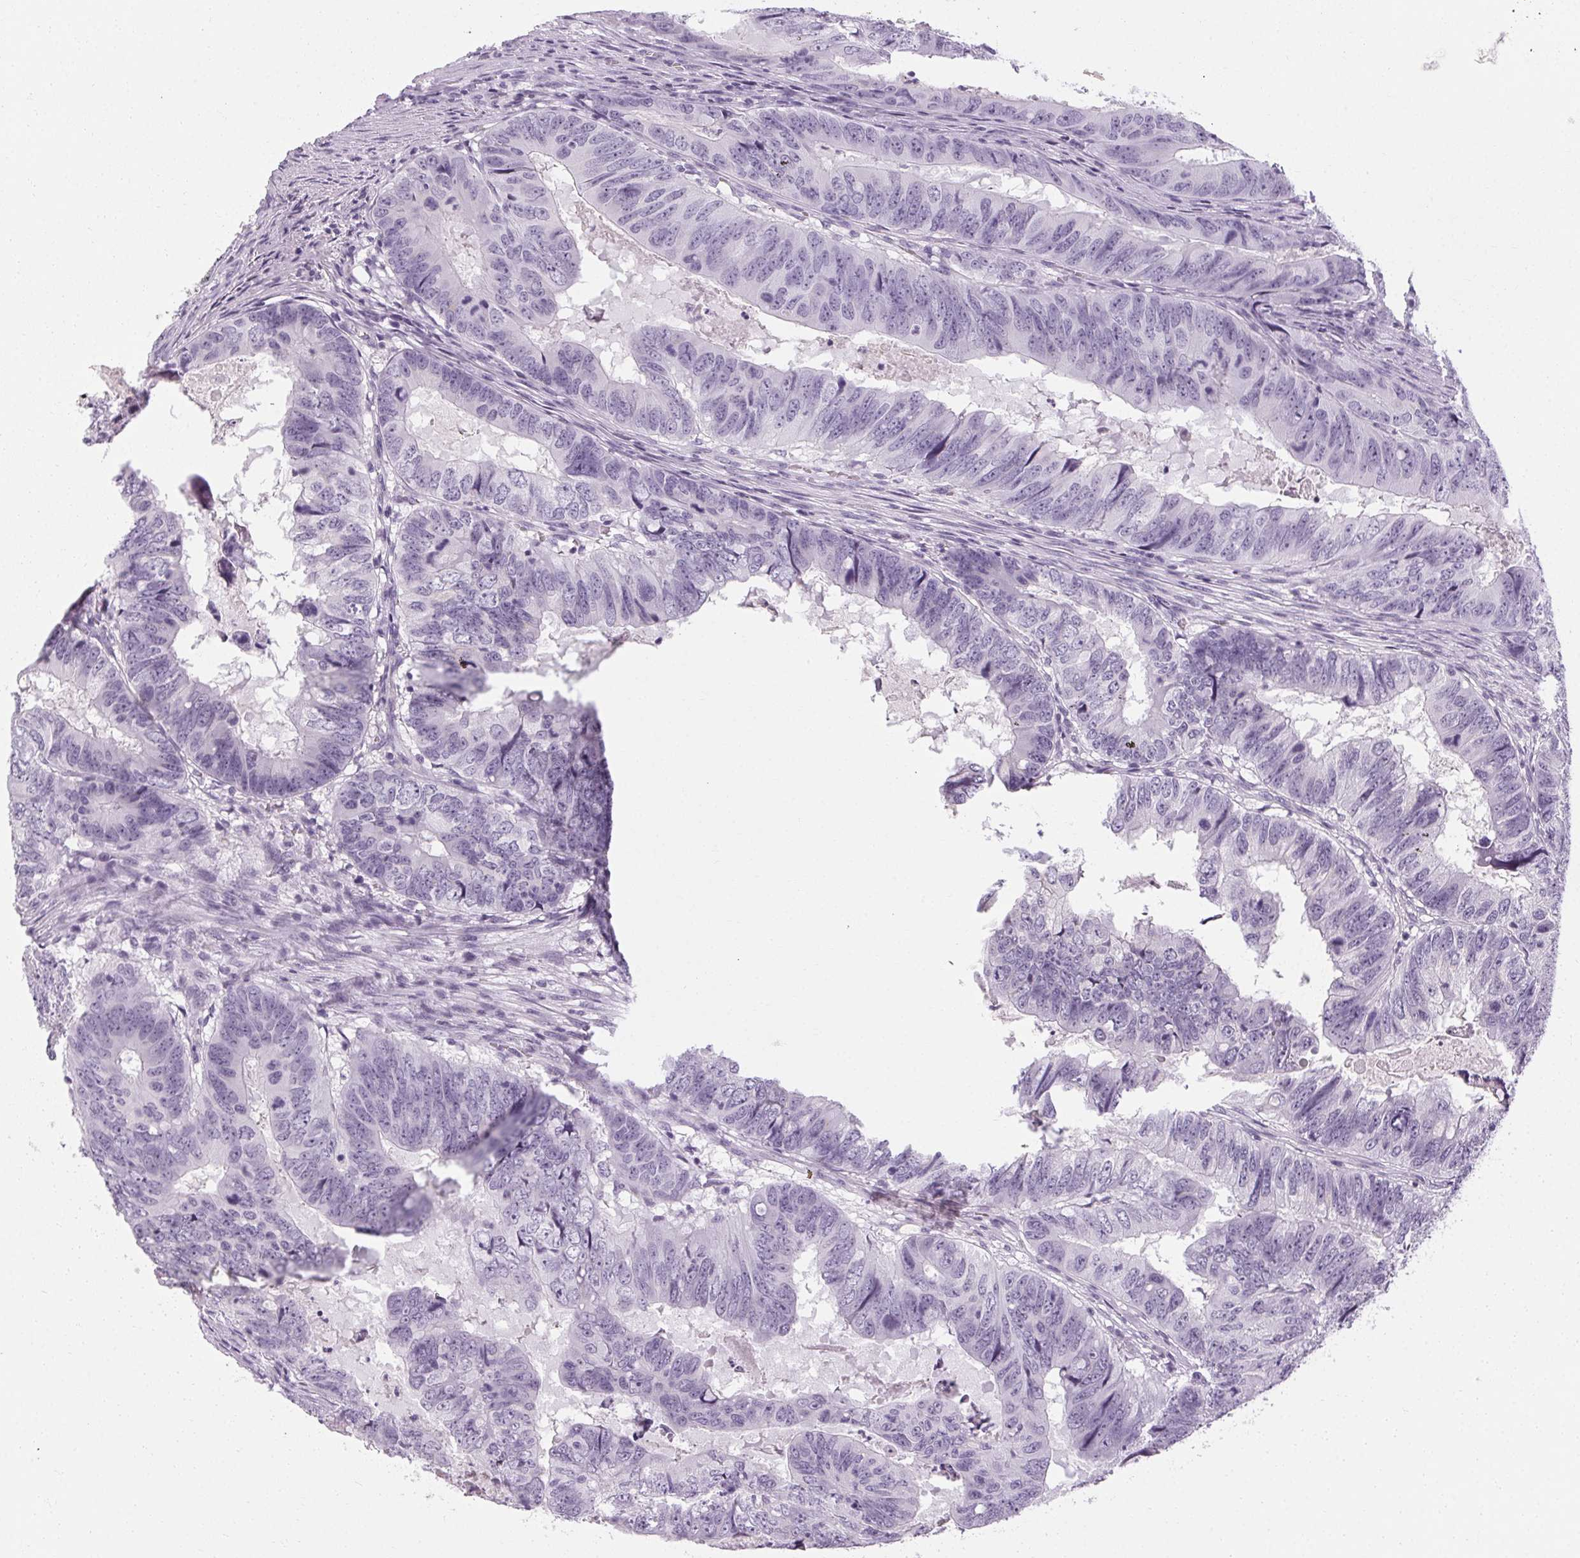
{"staining": {"intensity": "negative", "quantity": "none", "location": "none"}, "tissue": "colorectal cancer", "cell_type": "Tumor cells", "image_type": "cancer", "snomed": [{"axis": "morphology", "description": "Adenocarcinoma, NOS"}, {"axis": "topography", "description": "Colon"}], "caption": "IHC micrograph of neoplastic tissue: adenocarcinoma (colorectal) stained with DAB (3,3'-diaminobenzidine) exhibits no significant protein positivity in tumor cells.", "gene": "POMC", "patient": {"sex": "male", "age": 79}}